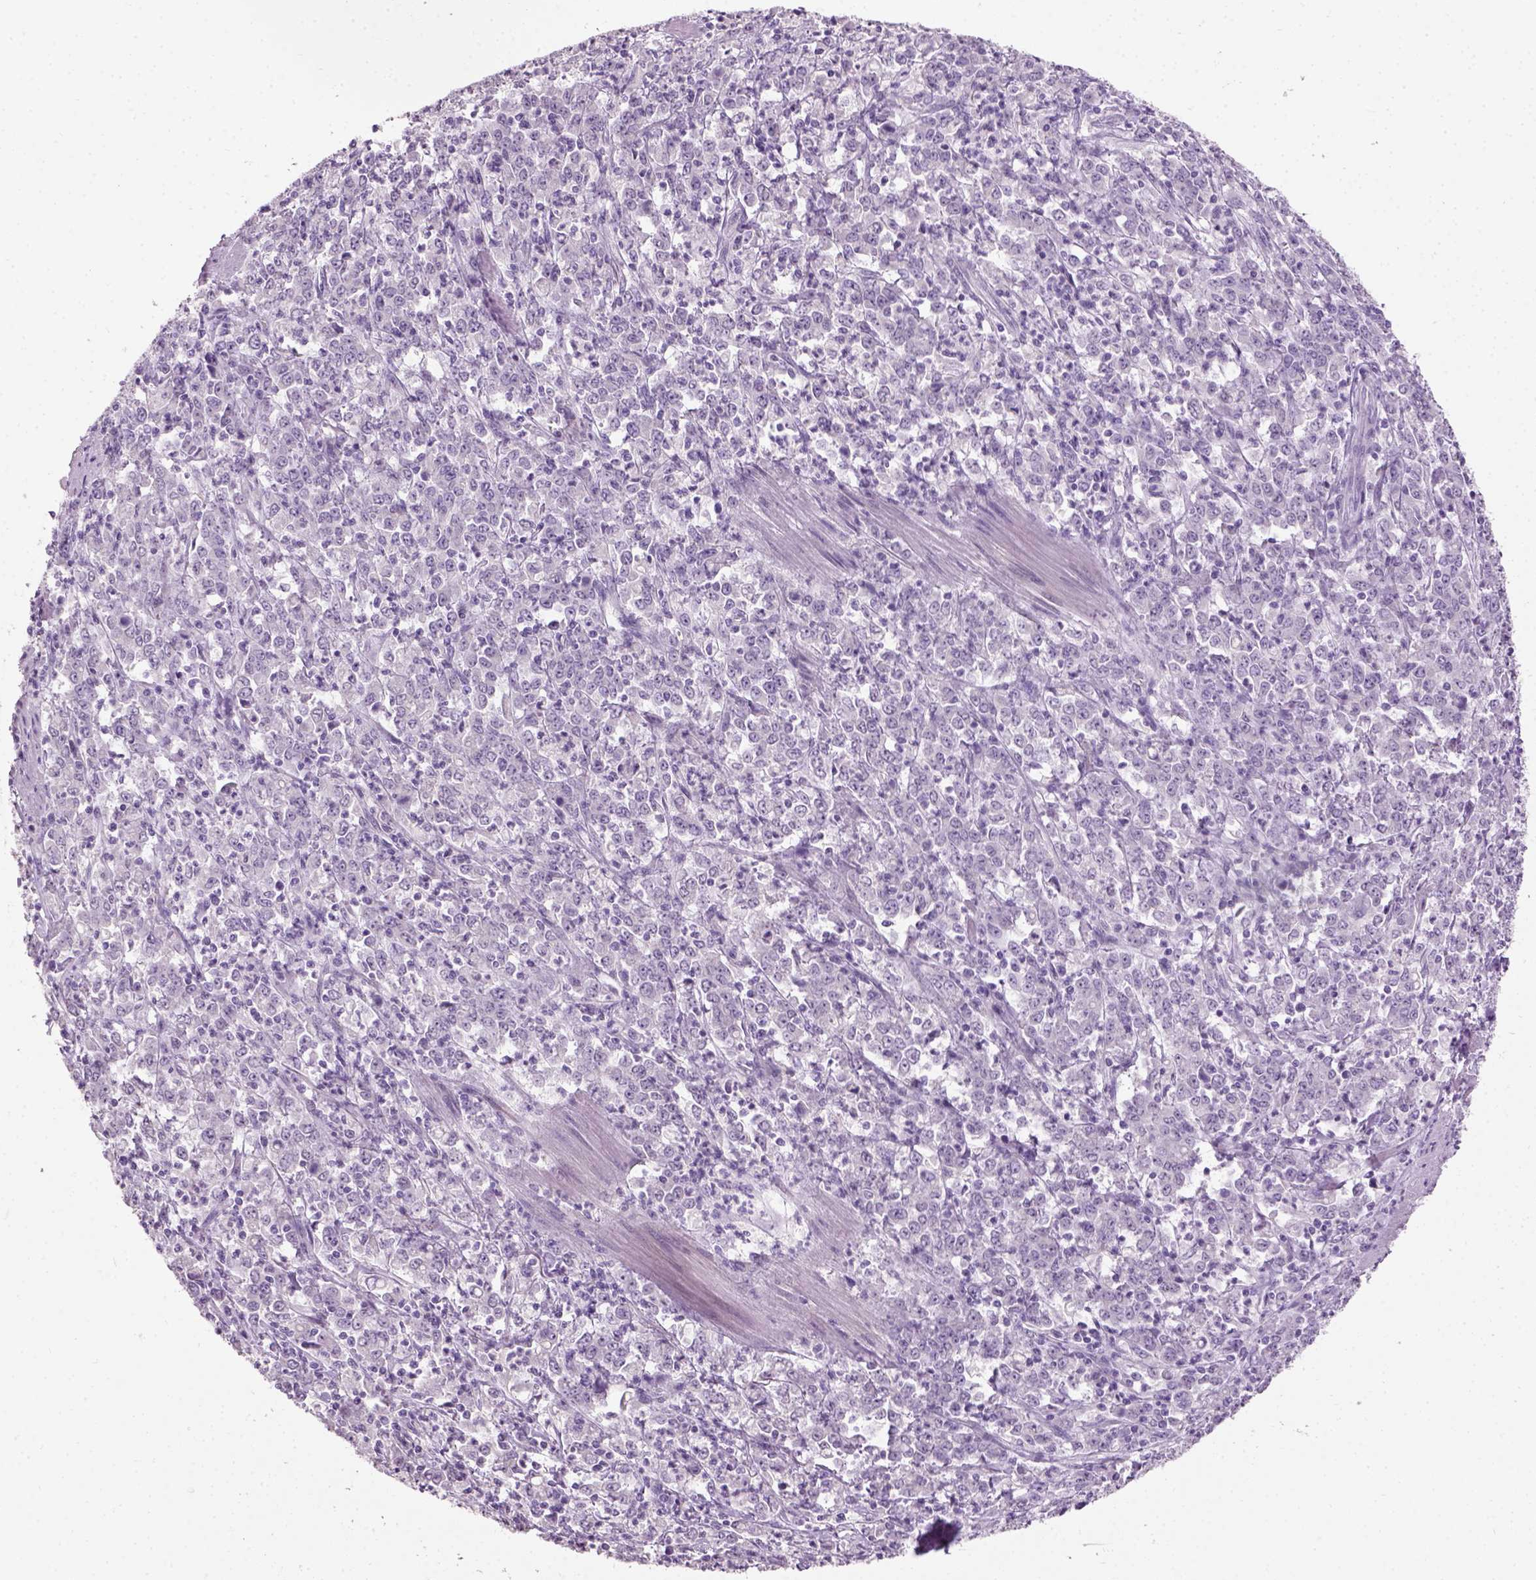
{"staining": {"intensity": "negative", "quantity": "none", "location": "none"}, "tissue": "stomach cancer", "cell_type": "Tumor cells", "image_type": "cancer", "snomed": [{"axis": "morphology", "description": "Adenocarcinoma, NOS"}, {"axis": "topography", "description": "Stomach, lower"}], "caption": "Tumor cells show no significant protein expression in stomach adenocarcinoma. (DAB (3,3'-diaminobenzidine) immunohistochemistry (IHC) visualized using brightfield microscopy, high magnification).", "gene": "GABRB2", "patient": {"sex": "female", "age": 71}}